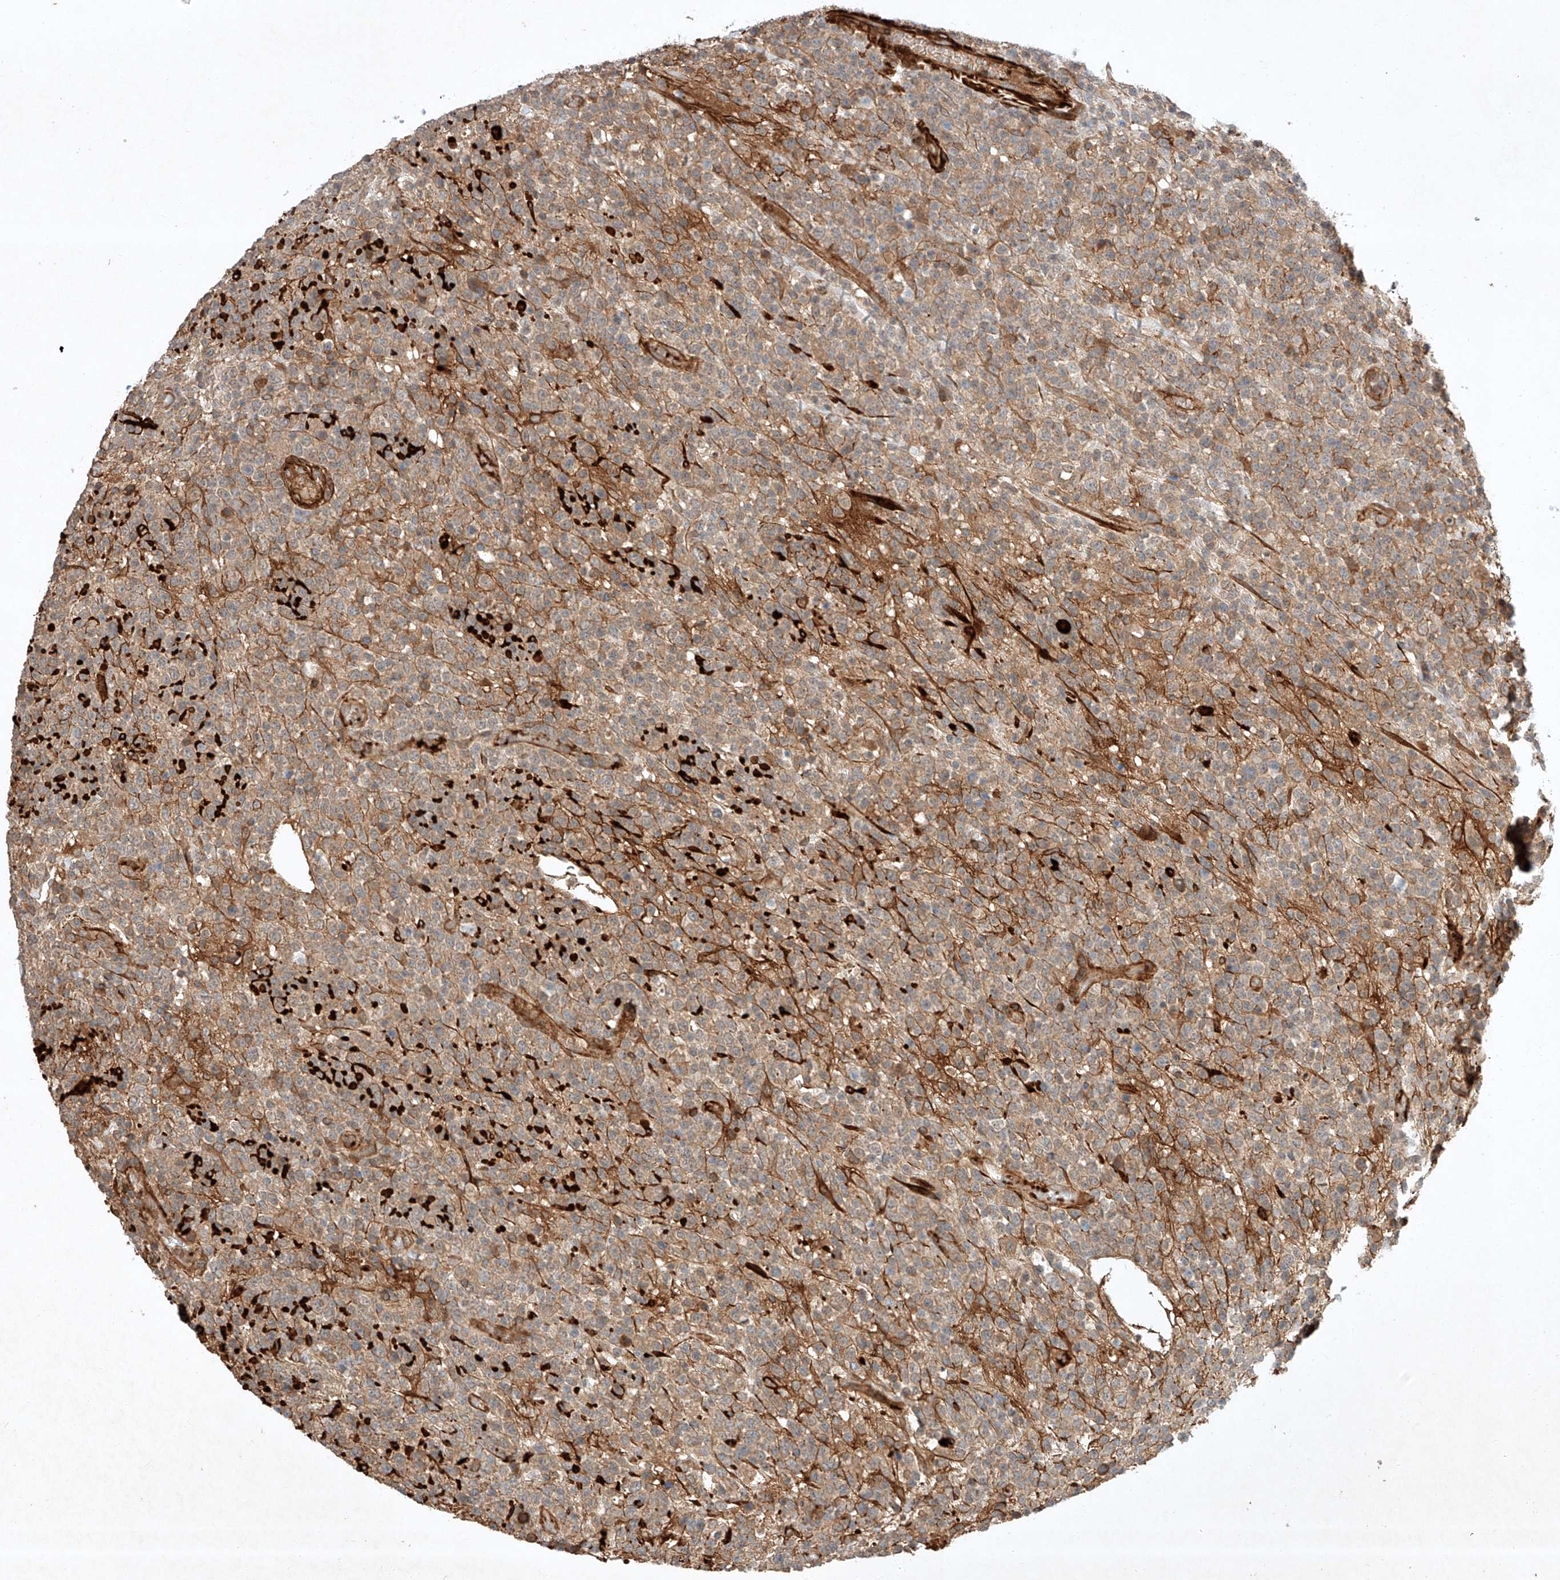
{"staining": {"intensity": "weak", "quantity": "25%-75%", "location": "cytoplasmic/membranous"}, "tissue": "lymphoma", "cell_type": "Tumor cells", "image_type": "cancer", "snomed": [{"axis": "morphology", "description": "Malignant lymphoma, non-Hodgkin's type, High grade"}, {"axis": "topography", "description": "Colon"}], "caption": "A brown stain shows weak cytoplasmic/membranous expression of a protein in malignant lymphoma, non-Hodgkin's type (high-grade) tumor cells.", "gene": "ARHGAP33", "patient": {"sex": "female", "age": 53}}